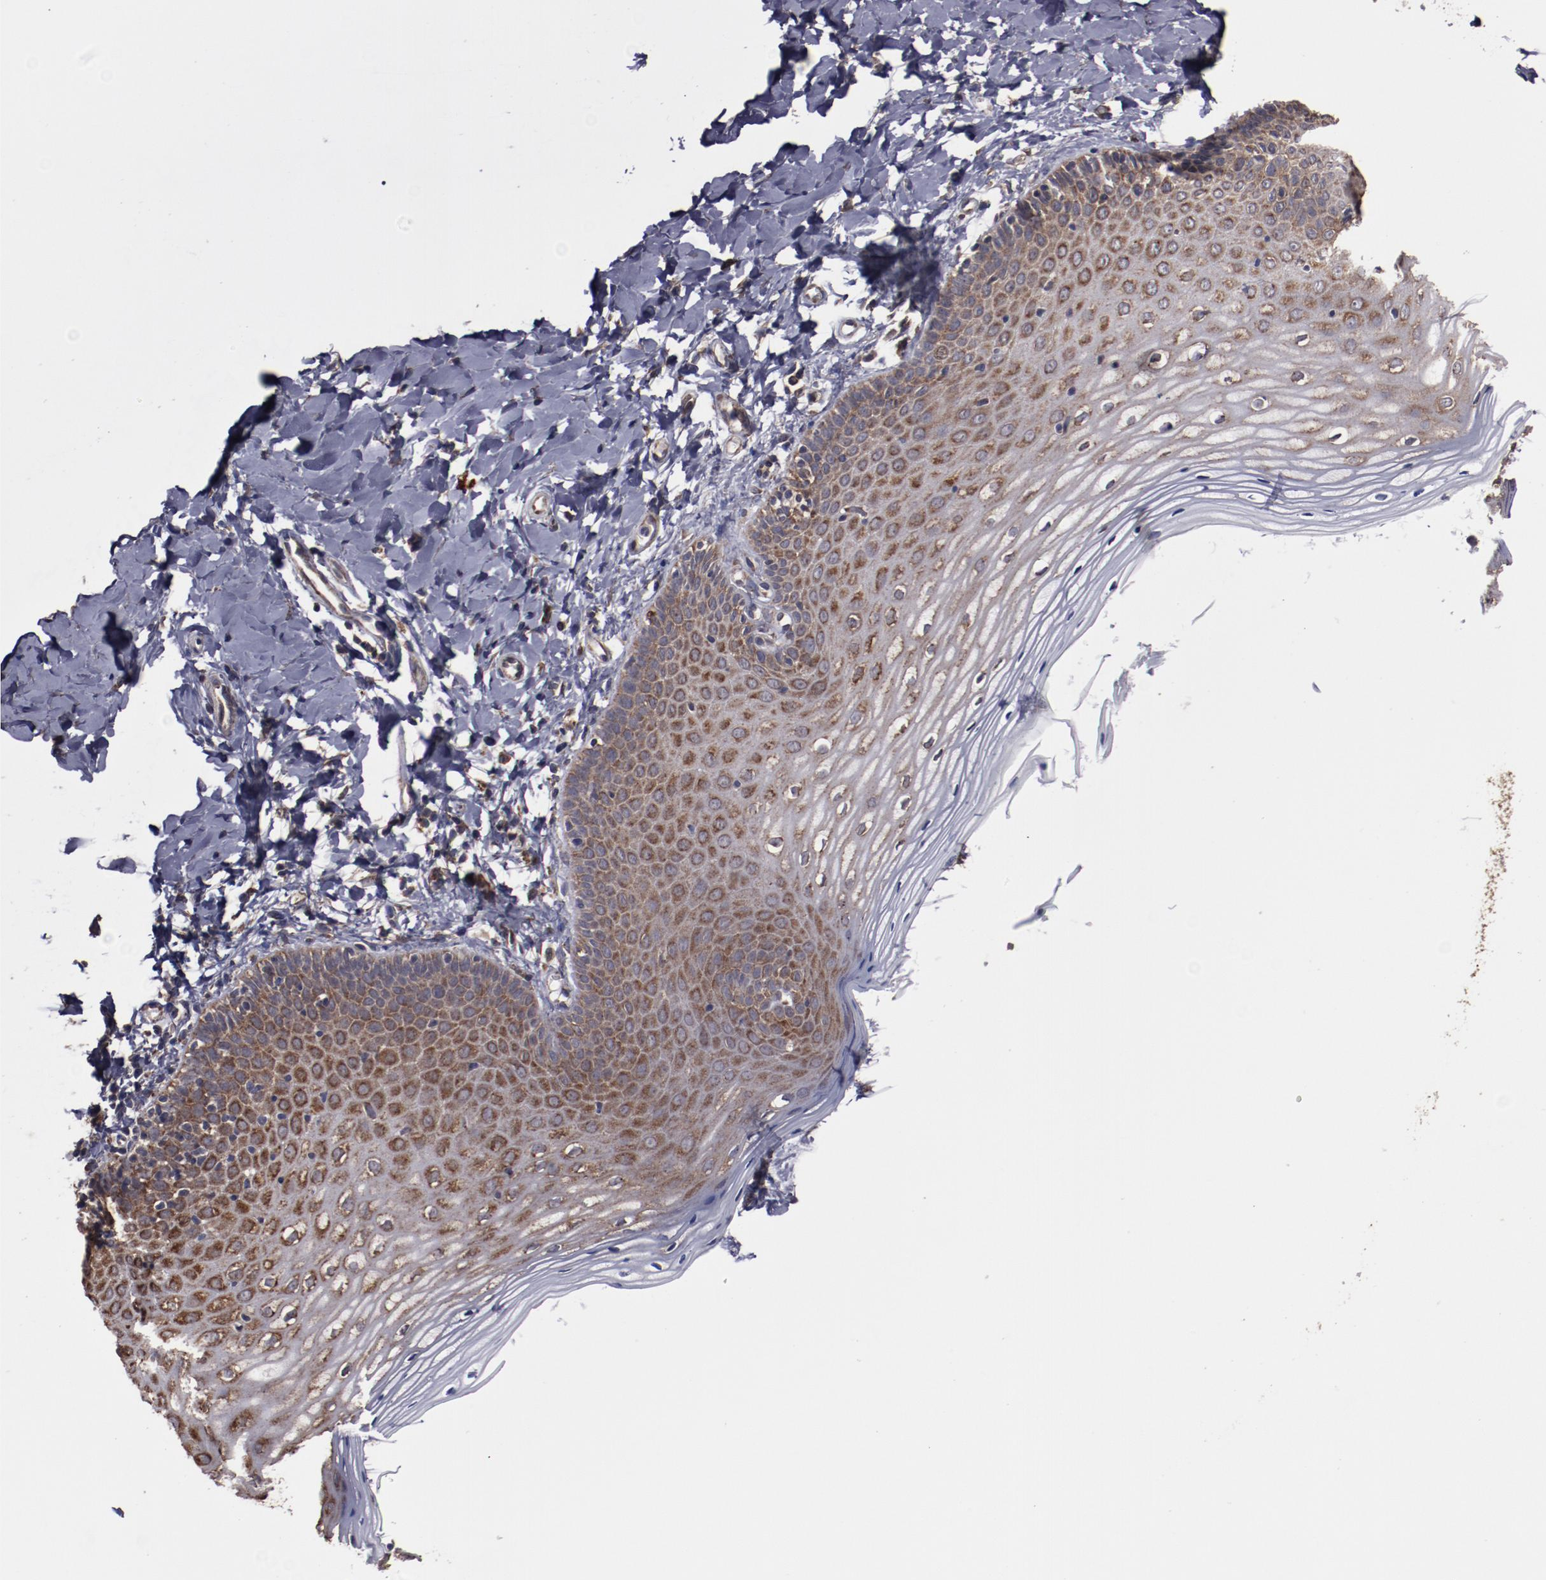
{"staining": {"intensity": "moderate", "quantity": ">75%", "location": "cytoplasmic/membranous"}, "tissue": "vagina", "cell_type": "Squamous epithelial cells", "image_type": "normal", "snomed": [{"axis": "morphology", "description": "Normal tissue, NOS"}, {"axis": "topography", "description": "Vagina"}], "caption": "Protein analysis of unremarkable vagina displays moderate cytoplasmic/membranous positivity in about >75% of squamous epithelial cells. The protein of interest is stained brown, and the nuclei are stained in blue (DAB (3,3'-diaminobenzidine) IHC with brightfield microscopy, high magnification).", "gene": "RPS4X", "patient": {"sex": "female", "age": 55}}